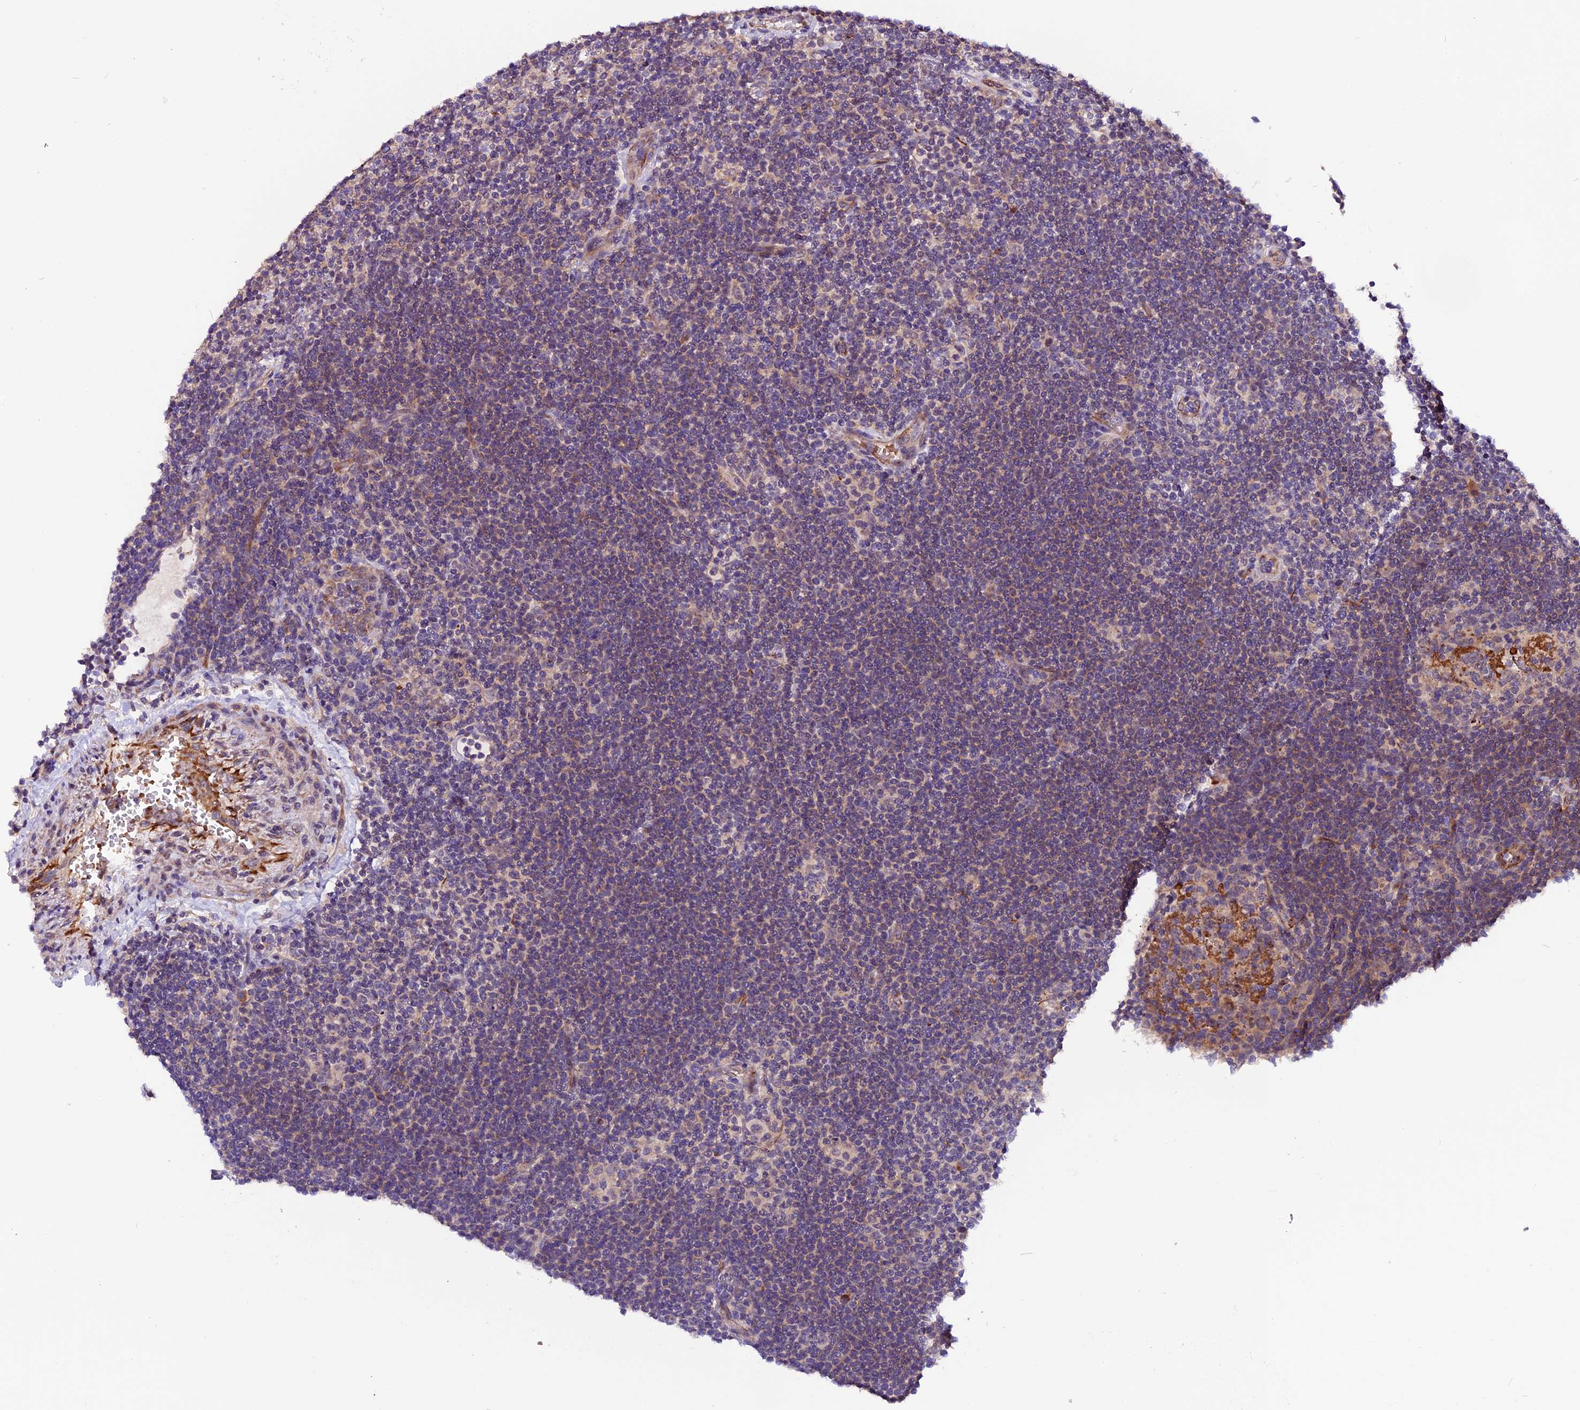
{"staining": {"intensity": "weak", "quantity": "25%-75%", "location": "cytoplasmic/membranous"}, "tissue": "lymphoma", "cell_type": "Tumor cells", "image_type": "cancer", "snomed": [{"axis": "morphology", "description": "Hodgkin's disease, NOS"}, {"axis": "topography", "description": "Lymph node"}], "caption": "Immunohistochemical staining of human Hodgkin's disease demonstrates low levels of weak cytoplasmic/membranous expression in approximately 25%-75% of tumor cells.", "gene": "RINL", "patient": {"sex": "female", "age": 57}}